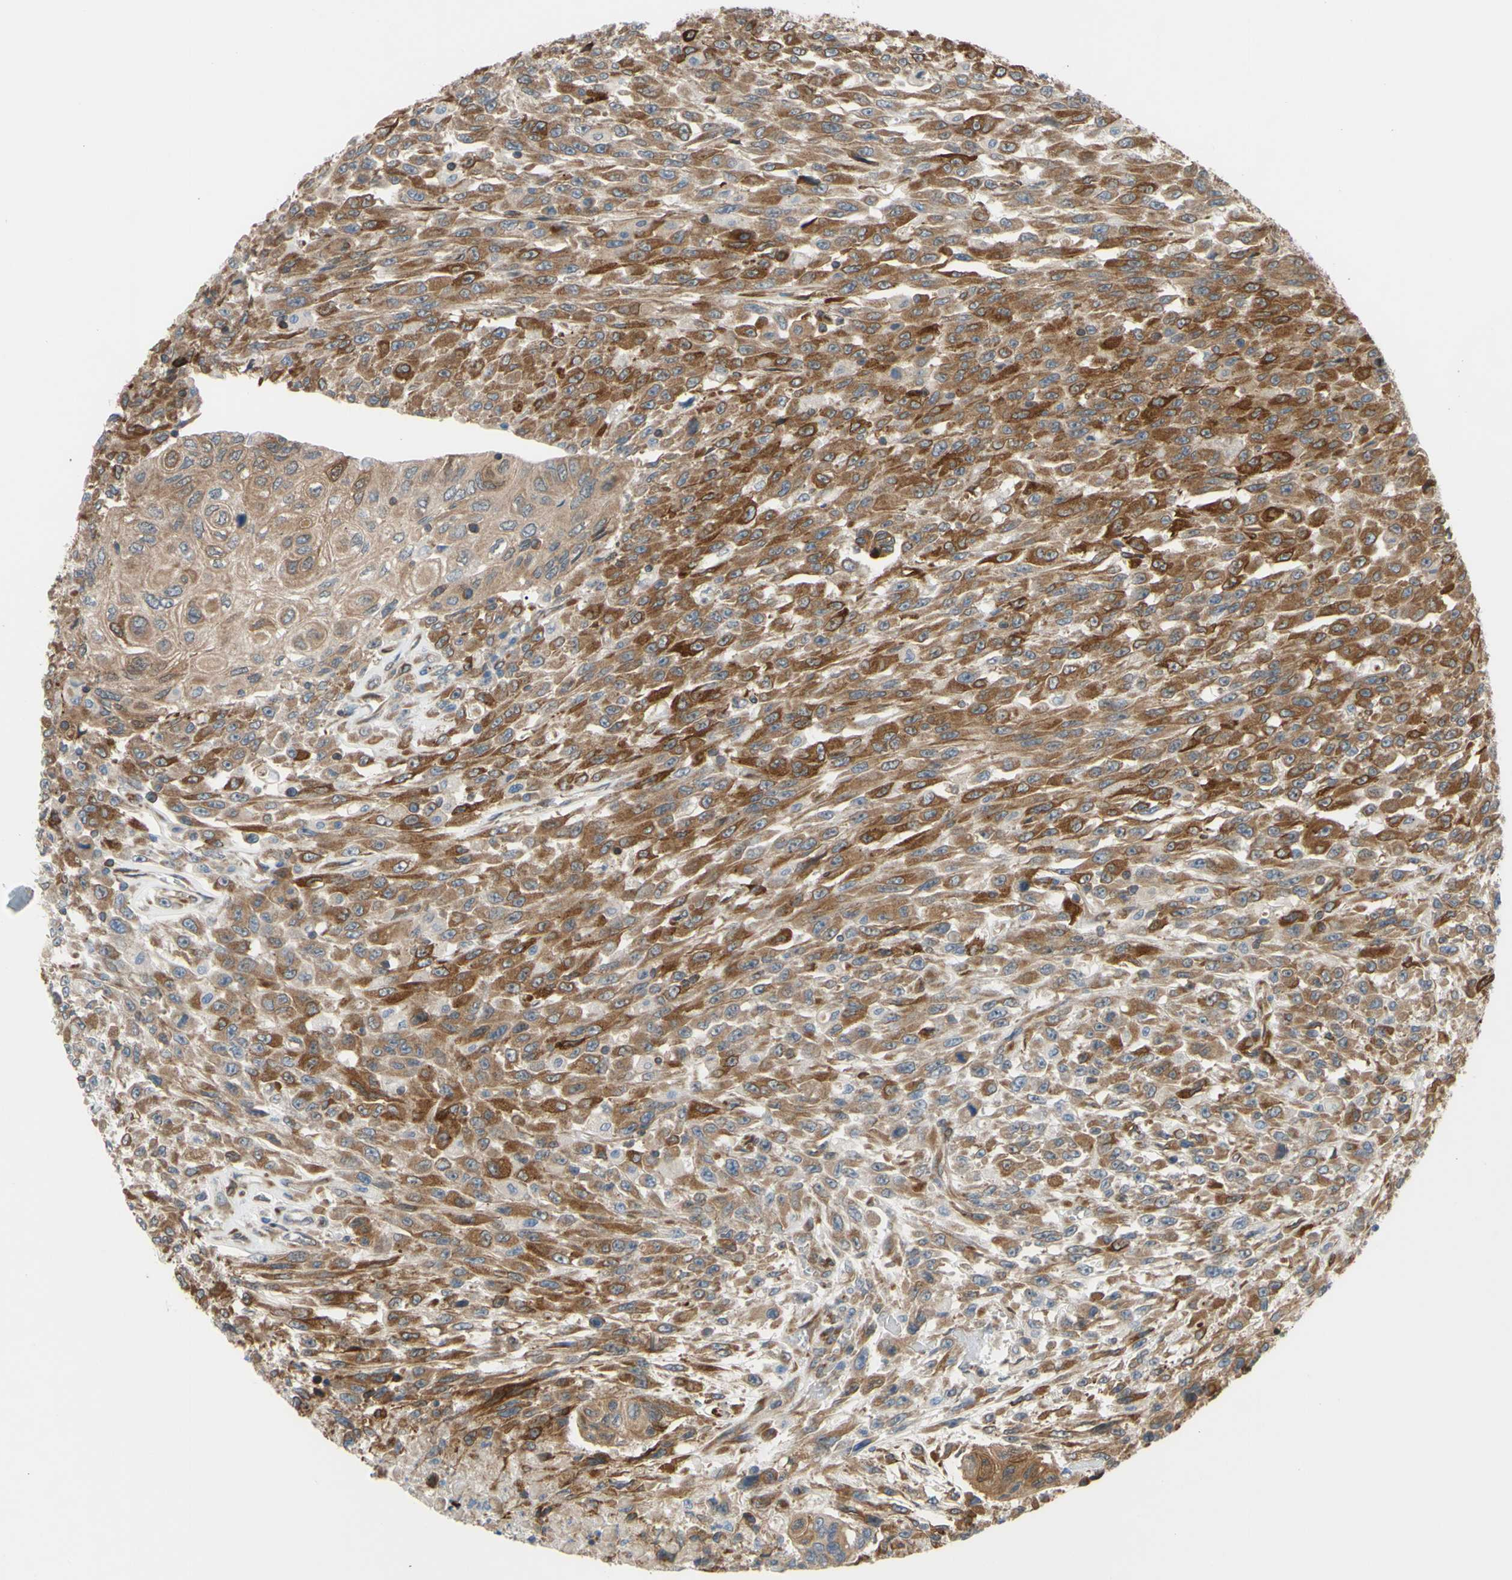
{"staining": {"intensity": "moderate", "quantity": ">75%", "location": "cytoplasmic/membranous"}, "tissue": "urothelial cancer", "cell_type": "Tumor cells", "image_type": "cancer", "snomed": [{"axis": "morphology", "description": "Urothelial carcinoma, High grade"}, {"axis": "topography", "description": "Urinary bladder"}], "caption": "Tumor cells reveal medium levels of moderate cytoplasmic/membranous staining in about >75% of cells in high-grade urothelial carcinoma.", "gene": "PRAF2", "patient": {"sex": "male", "age": 66}}